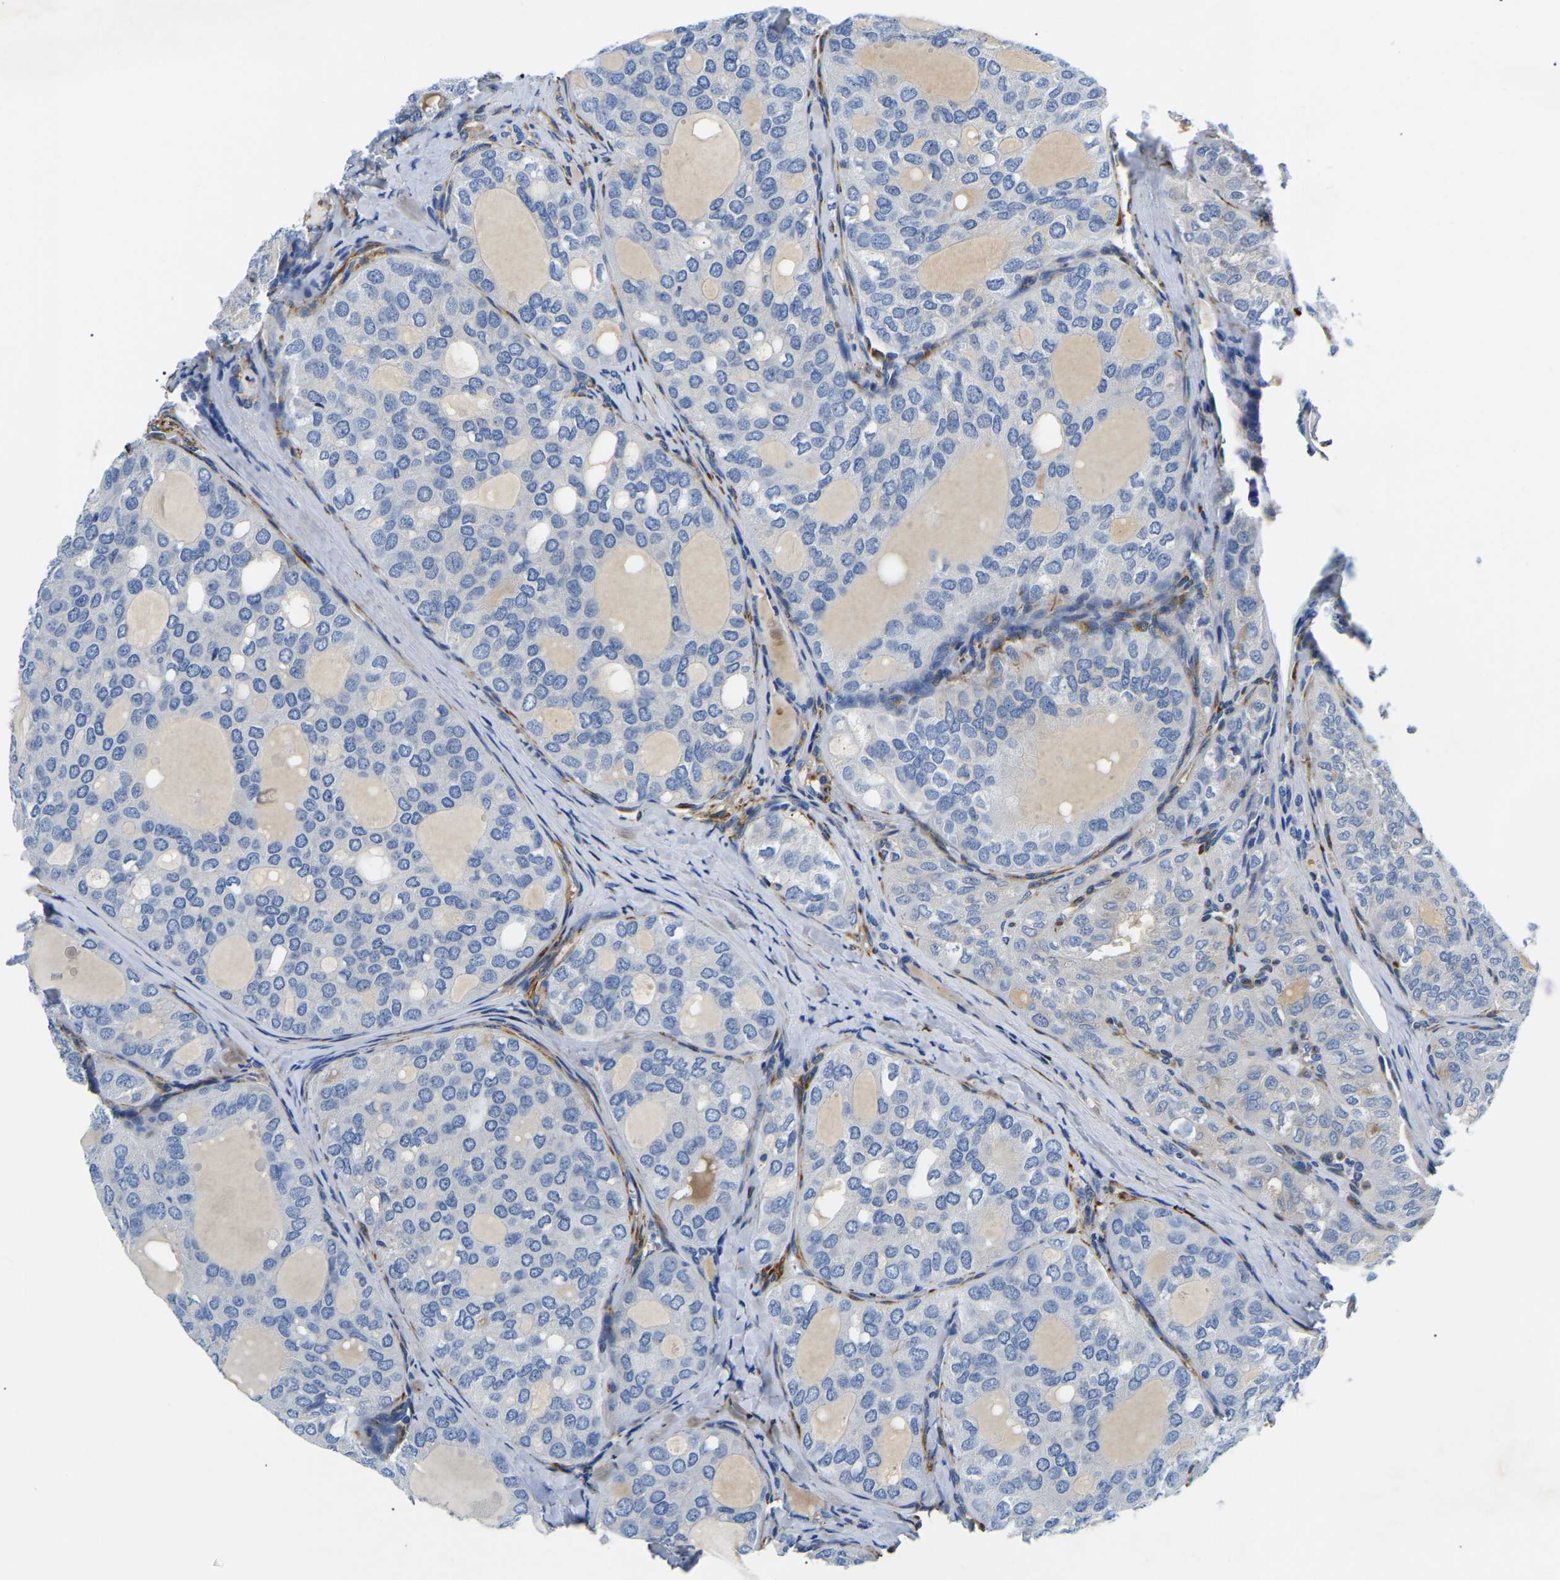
{"staining": {"intensity": "negative", "quantity": "none", "location": "none"}, "tissue": "thyroid cancer", "cell_type": "Tumor cells", "image_type": "cancer", "snomed": [{"axis": "morphology", "description": "Follicular adenoma carcinoma, NOS"}, {"axis": "topography", "description": "Thyroid gland"}], "caption": "Immunohistochemistry (IHC) histopathology image of human follicular adenoma carcinoma (thyroid) stained for a protein (brown), which reveals no positivity in tumor cells.", "gene": "DUSP8", "patient": {"sex": "male", "age": 75}}